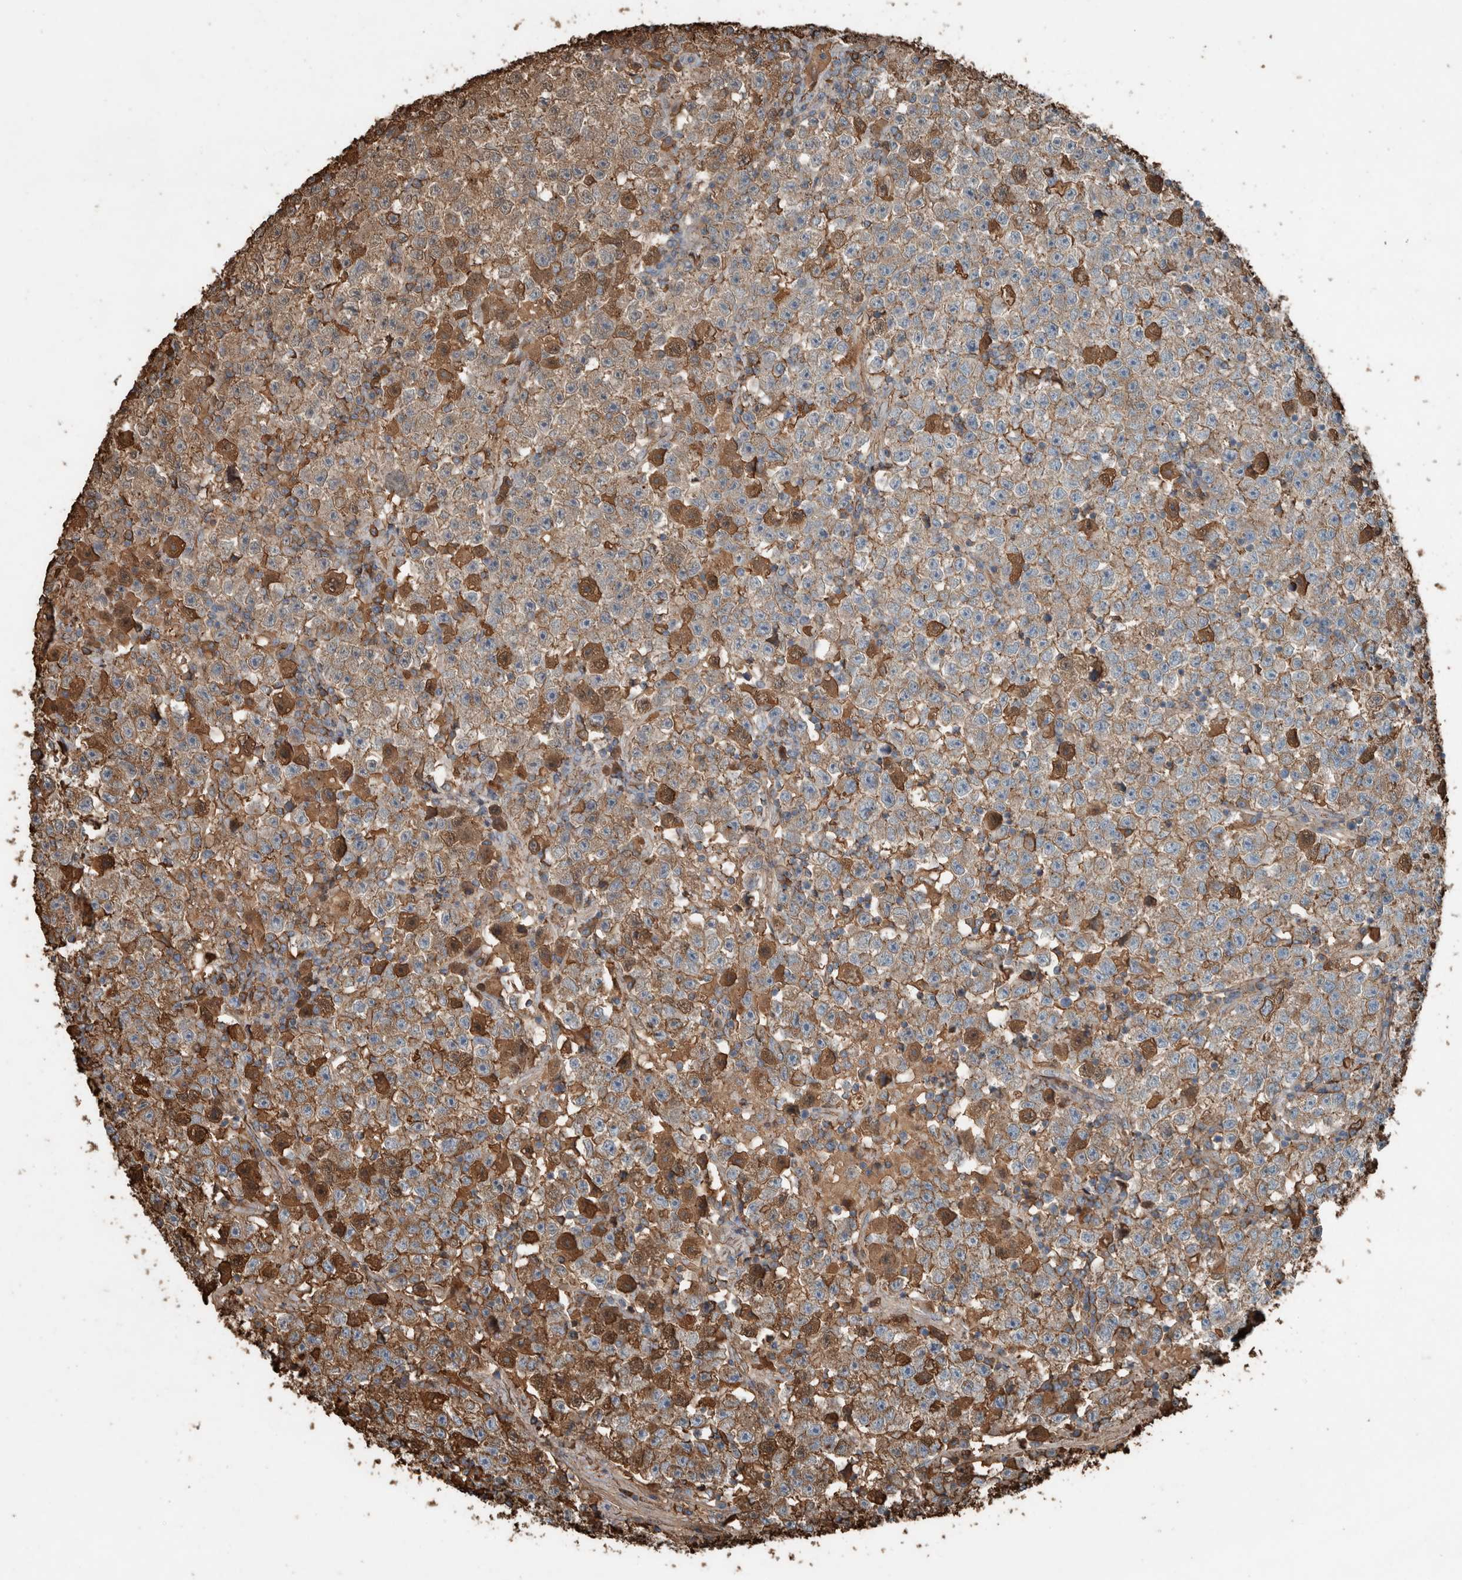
{"staining": {"intensity": "moderate", "quantity": "25%-75%", "location": "cytoplasmic/membranous"}, "tissue": "testis cancer", "cell_type": "Tumor cells", "image_type": "cancer", "snomed": [{"axis": "morphology", "description": "Seminoma, NOS"}, {"axis": "topography", "description": "Testis"}], "caption": "Moderate cytoplasmic/membranous protein staining is identified in about 25%-75% of tumor cells in testis seminoma.", "gene": "USP34", "patient": {"sex": "male", "age": 22}}